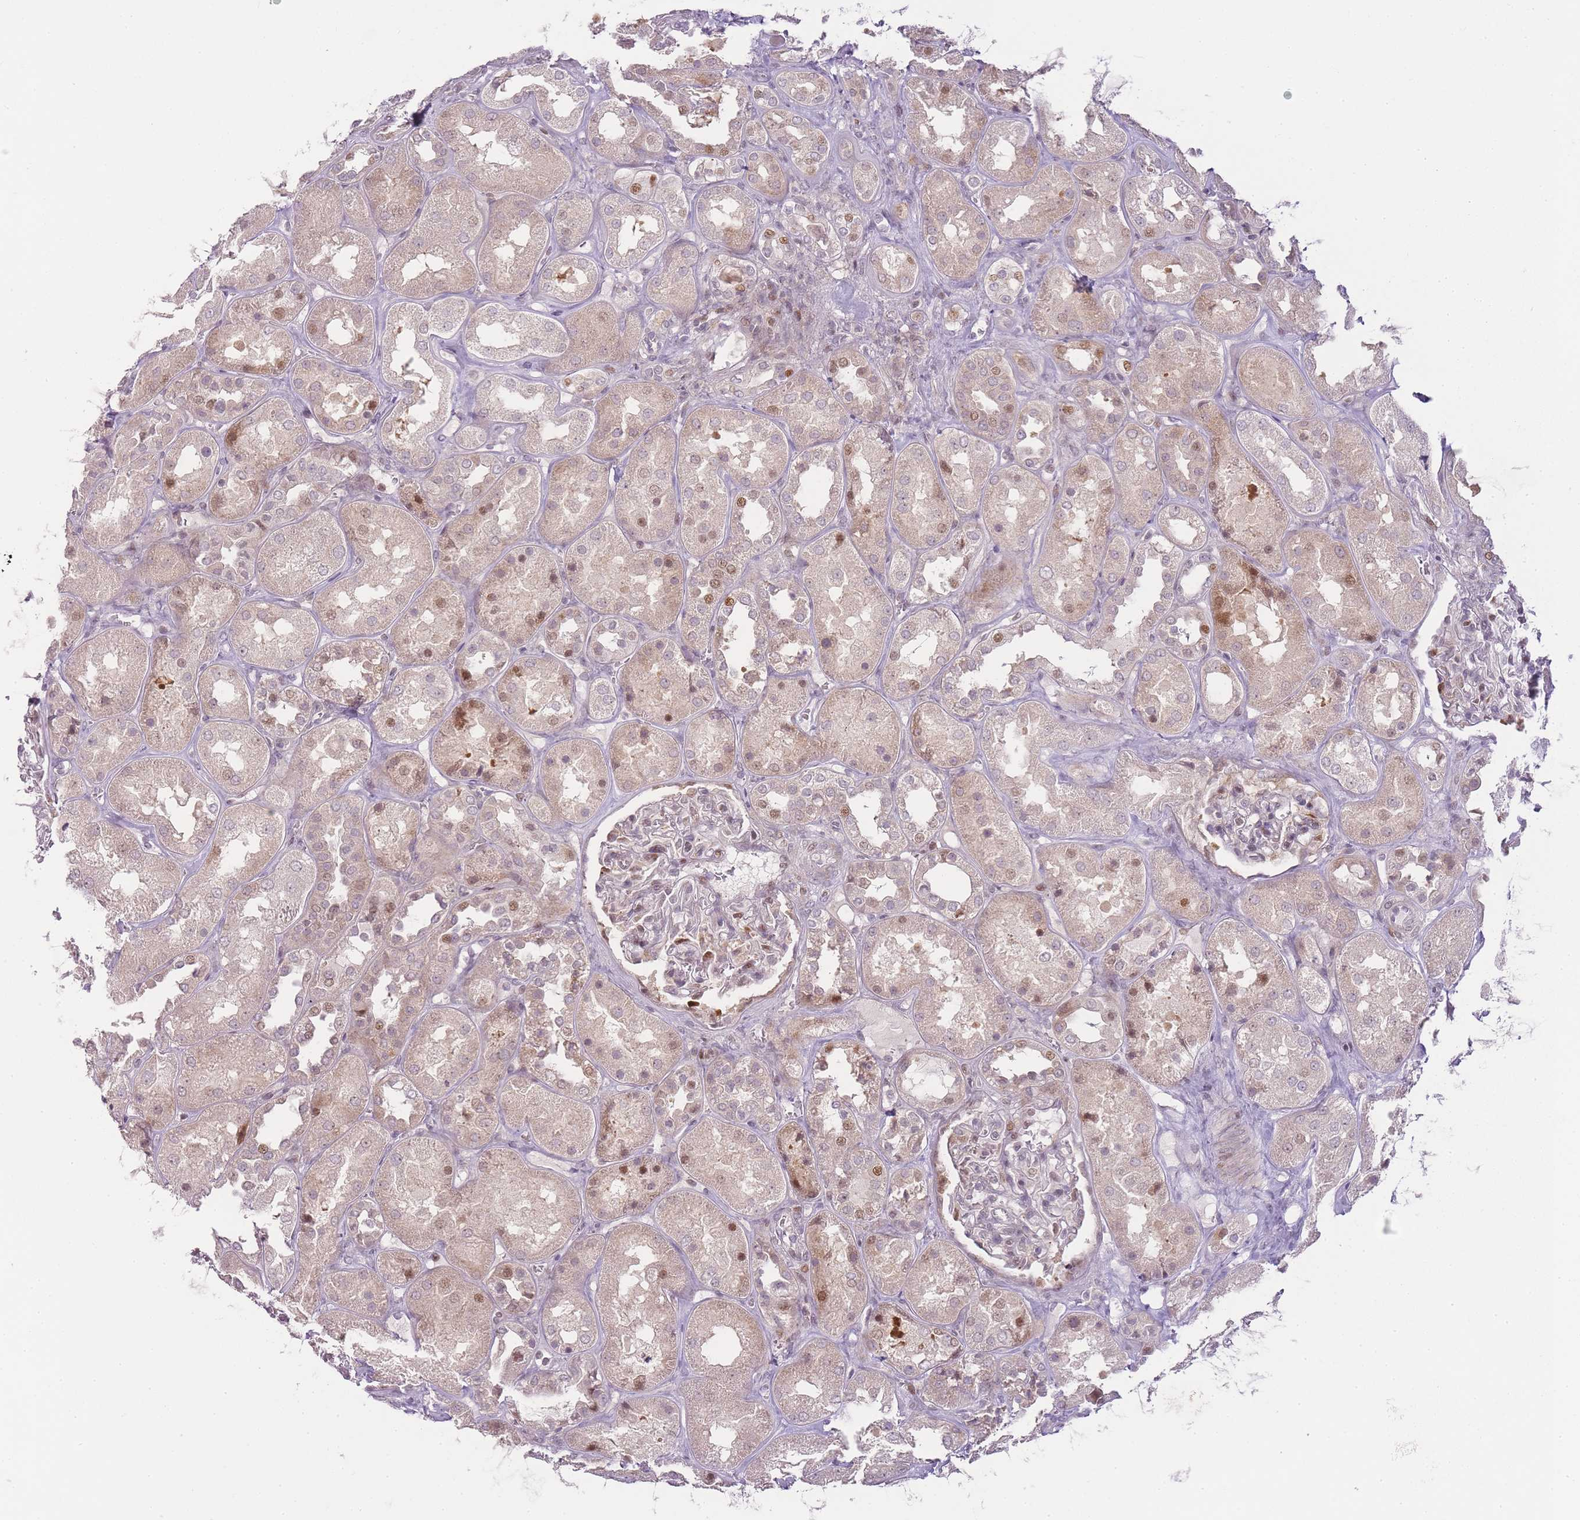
{"staining": {"intensity": "moderate", "quantity": "<25%", "location": "nuclear"}, "tissue": "kidney", "cell_type": "Cells in glomeruli", "image_type": "normal", "snomed": [{"axis": "morphology", "description": "Normal tissue, NOS"}, {"axis": "topography", "description": "Kidney"}], "caption": "Moderate nuclear expression for a protein is identified in approximately <25% of cells in glomeruli of normal kidney using immunohistochemistry (IHC).", "gene": "OGG1", "patient": {"sex": "male", "age": 70}}